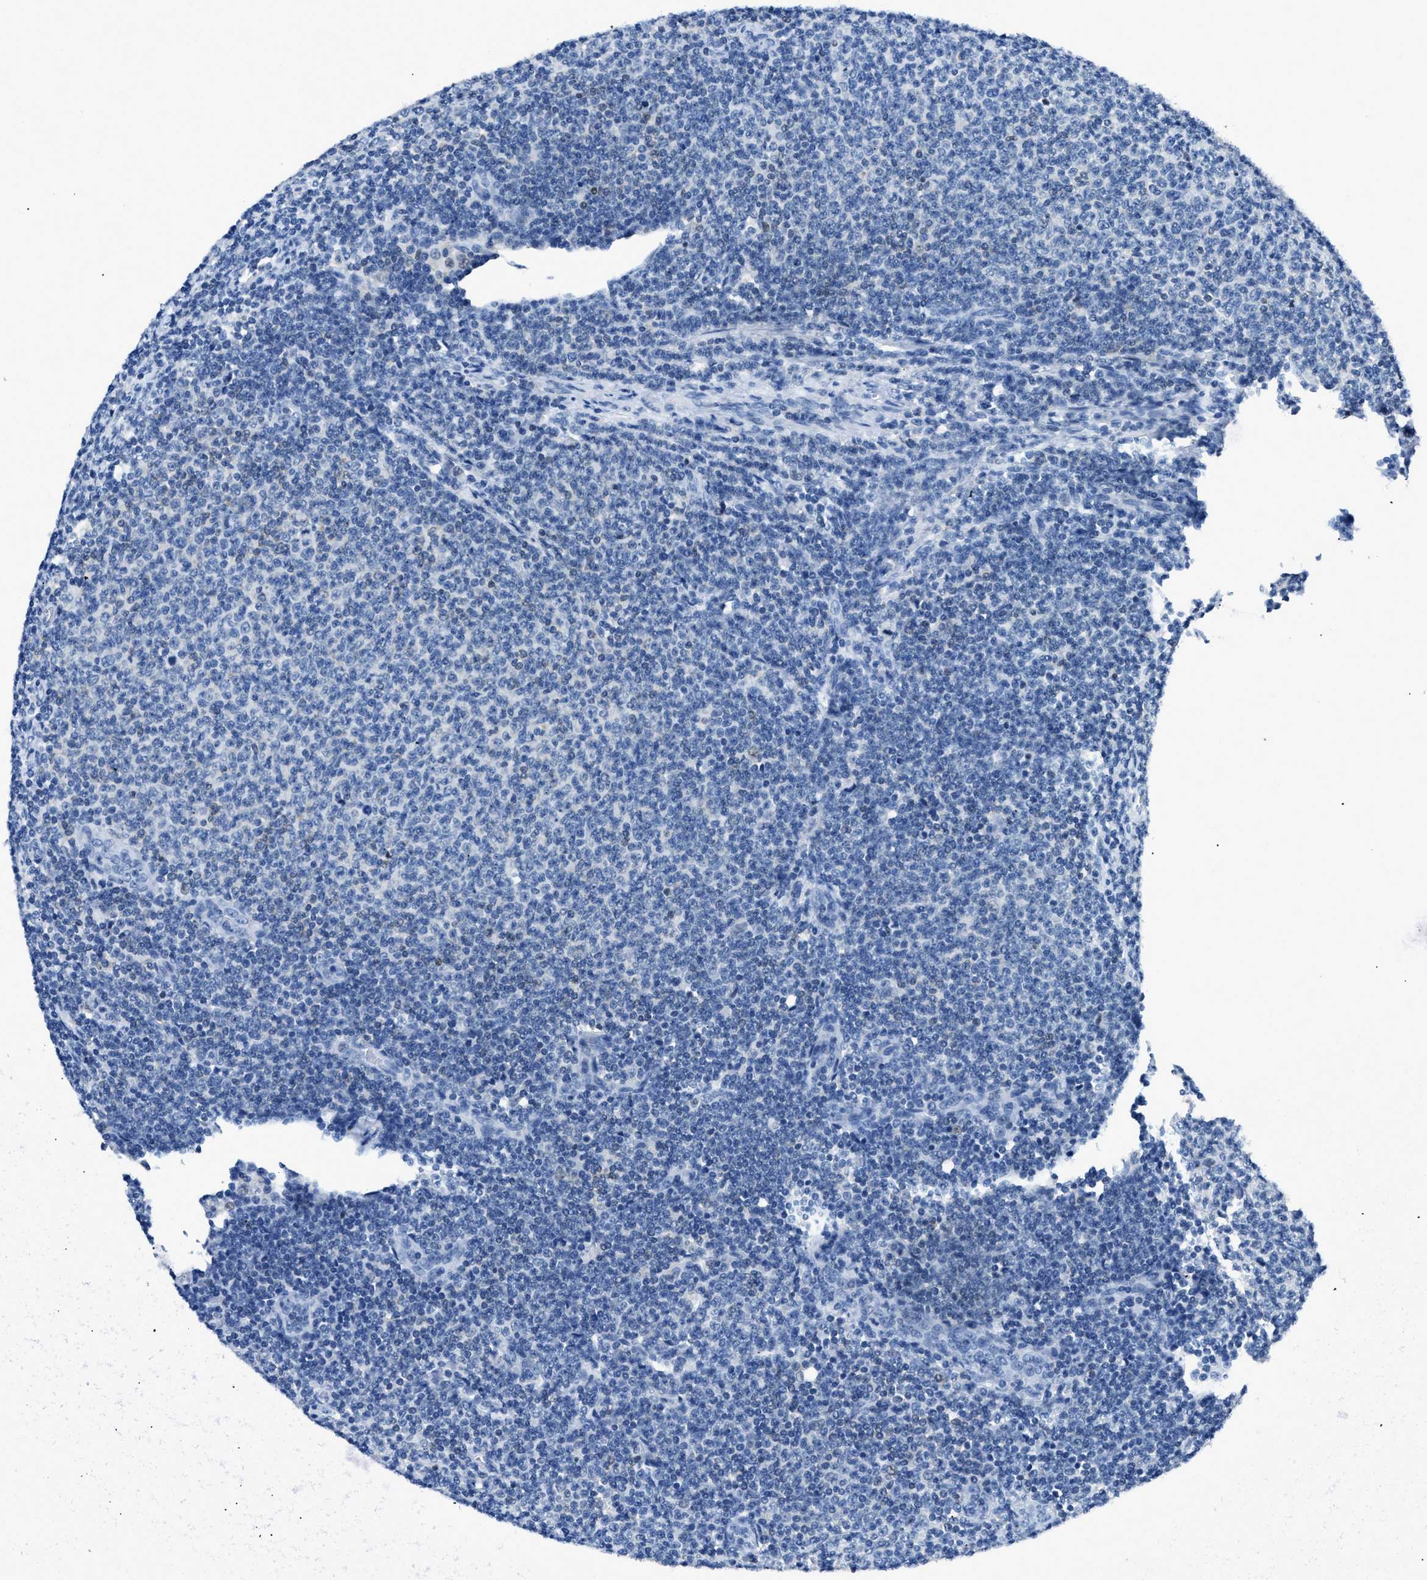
{"staining": {"intensity": "negative", "quantity": "none", "location": "none"}, "tissue": "lymphoma", "cell_type": "Tumor cells", "image_type": "cancer", "snomed": [{"axis": "morphology", "description": "Malignant lymphoma, non-Hodgkin's type, Low grade"}, {"axis": "topography", "description": "Lymph node"}], "caption": "Lymphoma stained for a protein using immunohistochemistry shows no positivity tumor cells.", "gene": "NFATC2", "patient": {"sex": "male", "age": 66}}